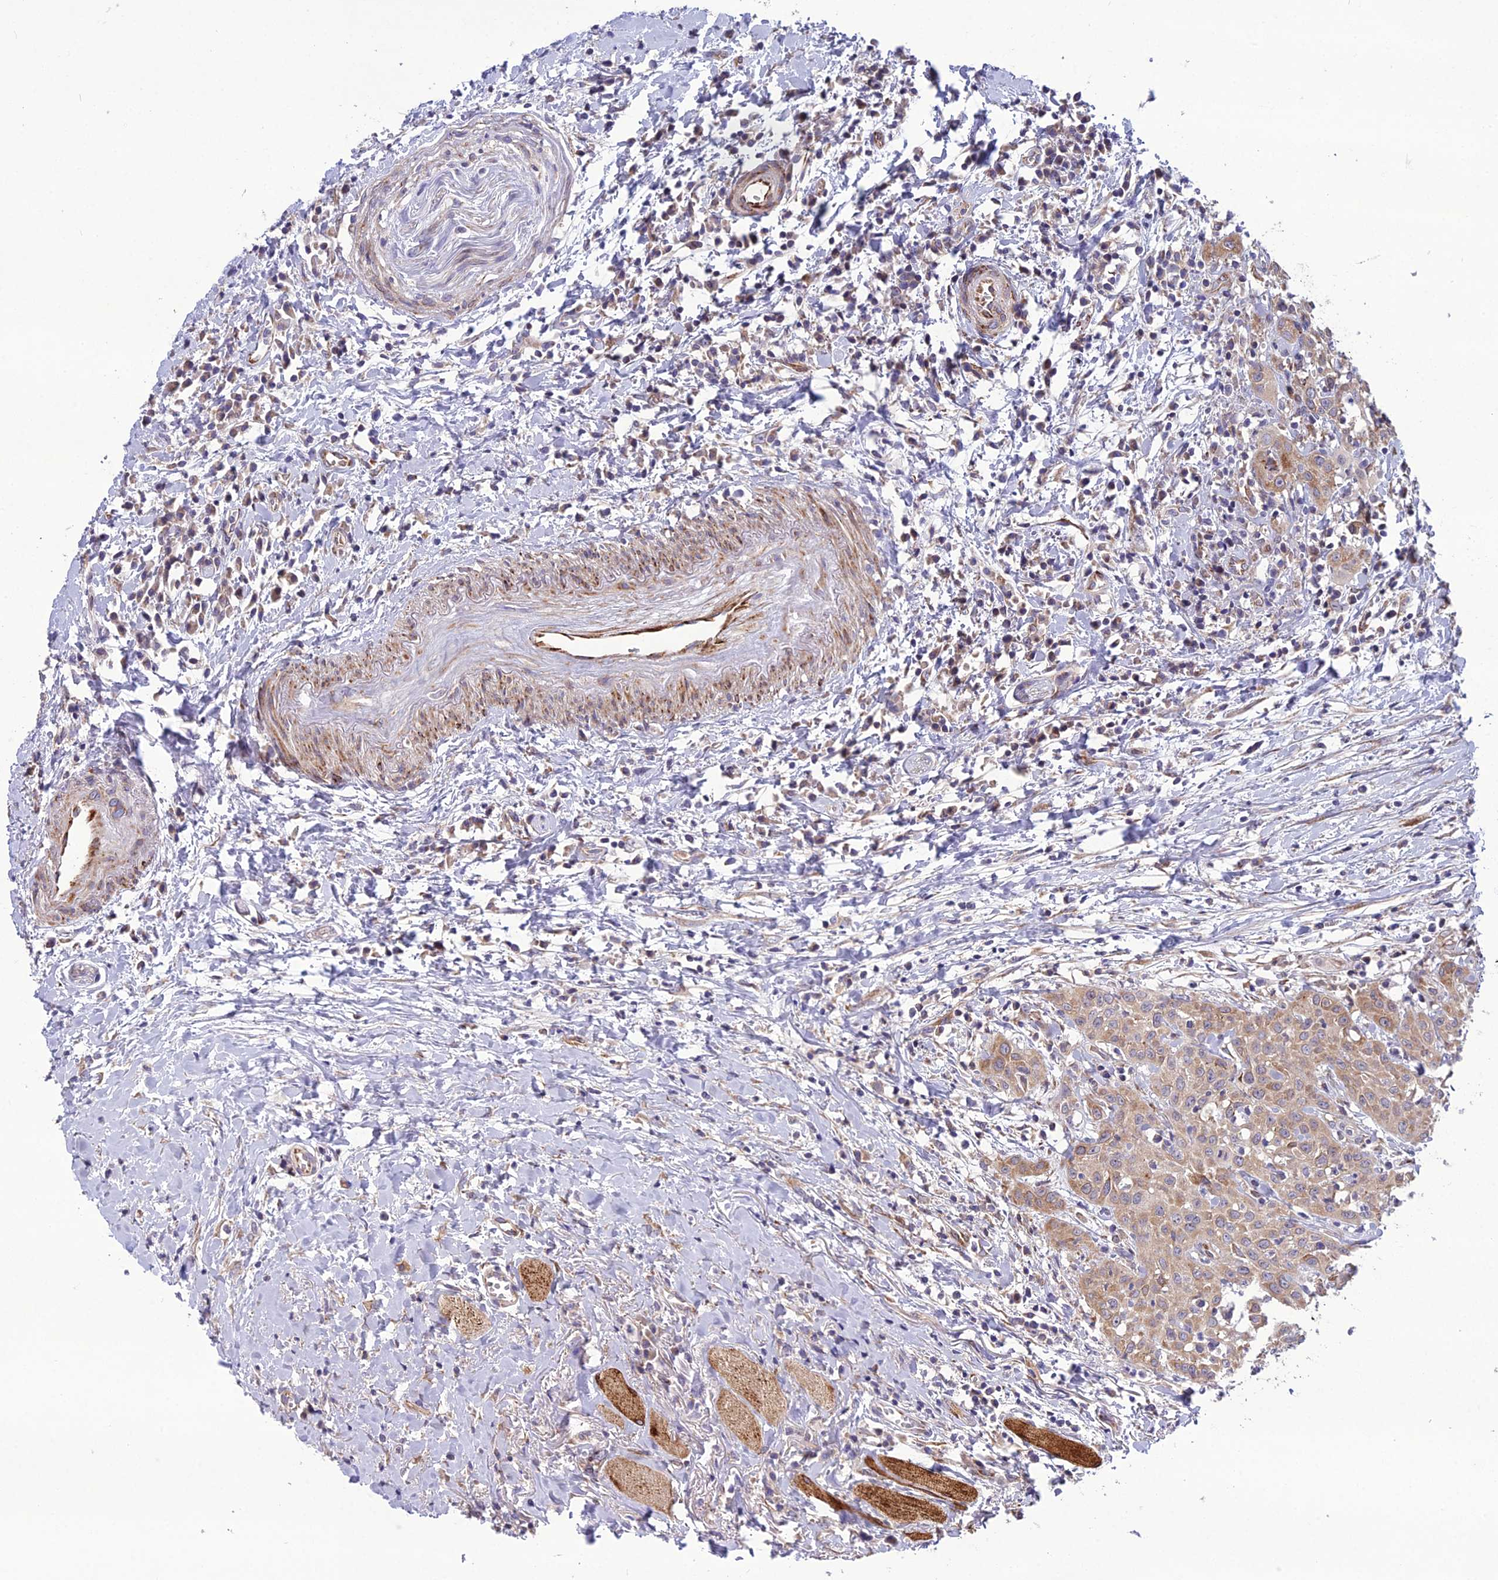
{"staining": {"intensity": "moderate", "quantity": ">75%", "location": "cytoplasmic/membranous"}, "tissue": "head and neck cancer", "cell_type": "Tumor cells", "image_type": "cancer", "snomed": [{"axis": "morphology", "description": "Squamous cell carcinoma, NOS"}, {"axis": "topography", "description": "Head-Neck"}], "caption": "DAB (3,3'-diaminobenzidine) immunohistochemical staining of human squamous cell carcinoma (head and neck) reveals moderate cytoplasmic/membranous protein expression in approximately >75% of tumor cells.", "gene": "NODAL", "patient": {"sex": "female", "age": 70}}